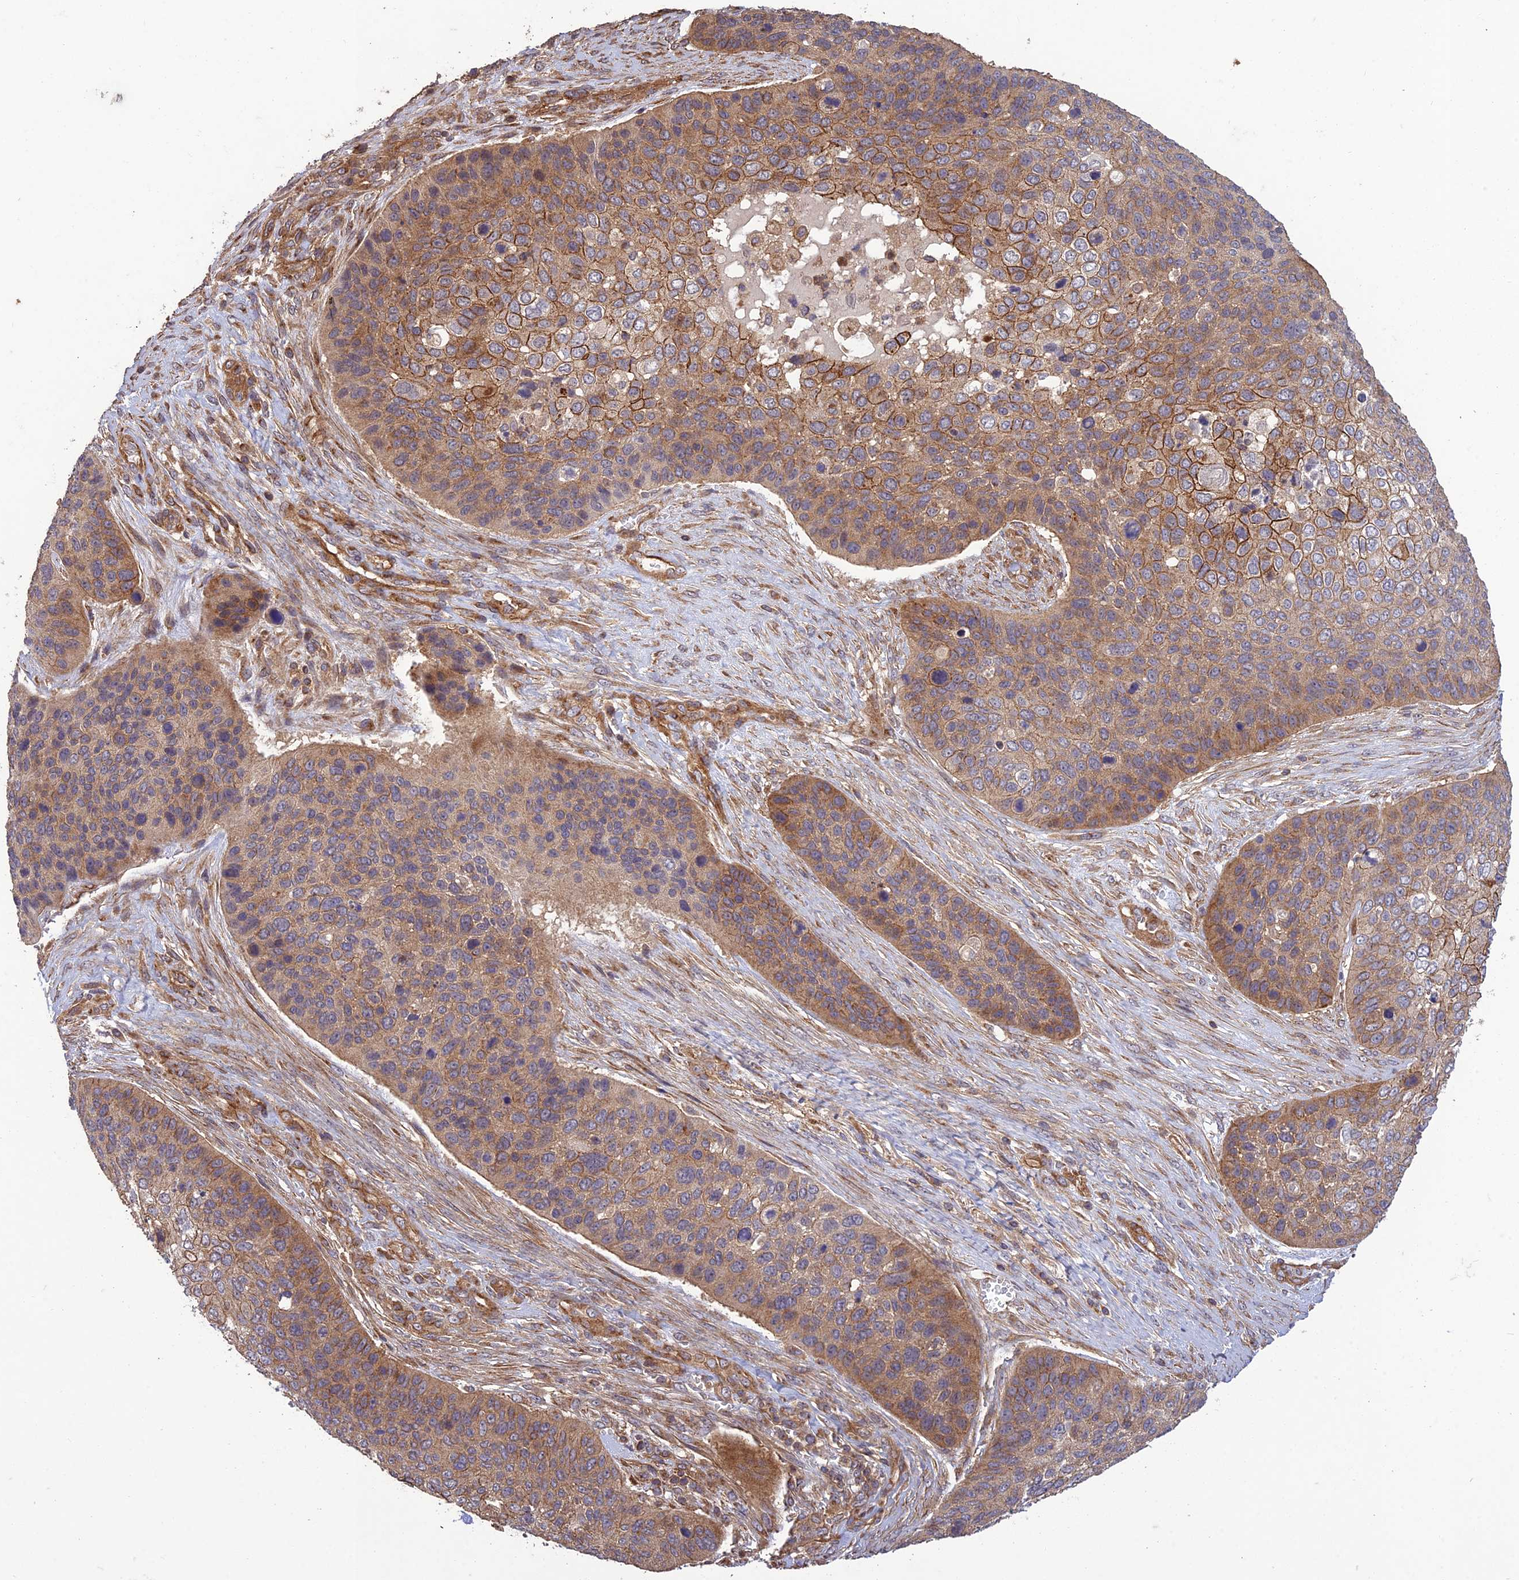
{"staining": {"intensity": "moderate", "quantity": ">75%", "location": "cytoplasmic/membranous"}, "tissue": "skin cancer", "cell_type": "Tumor cells", "image_type": "cancer", "snomed": [{"axis": "morphology", "description": "Basal cell carcinoma"}, {"axis": "topography", "description": "Skin"}], "caption": "Immunohistochemistry (IHC) histopathology image of neoplastic tissue: human basal cell carcinoma (skin) stained using IHC demonstrates medium levels of moderate protein expression localized specifically in the cytoplasmic/membranous of tumor cells, appearing as a cytoplasmic/membranous brown color.", "gene": "TMEM131L", "patient": {"sex": "female", "age": 74}}